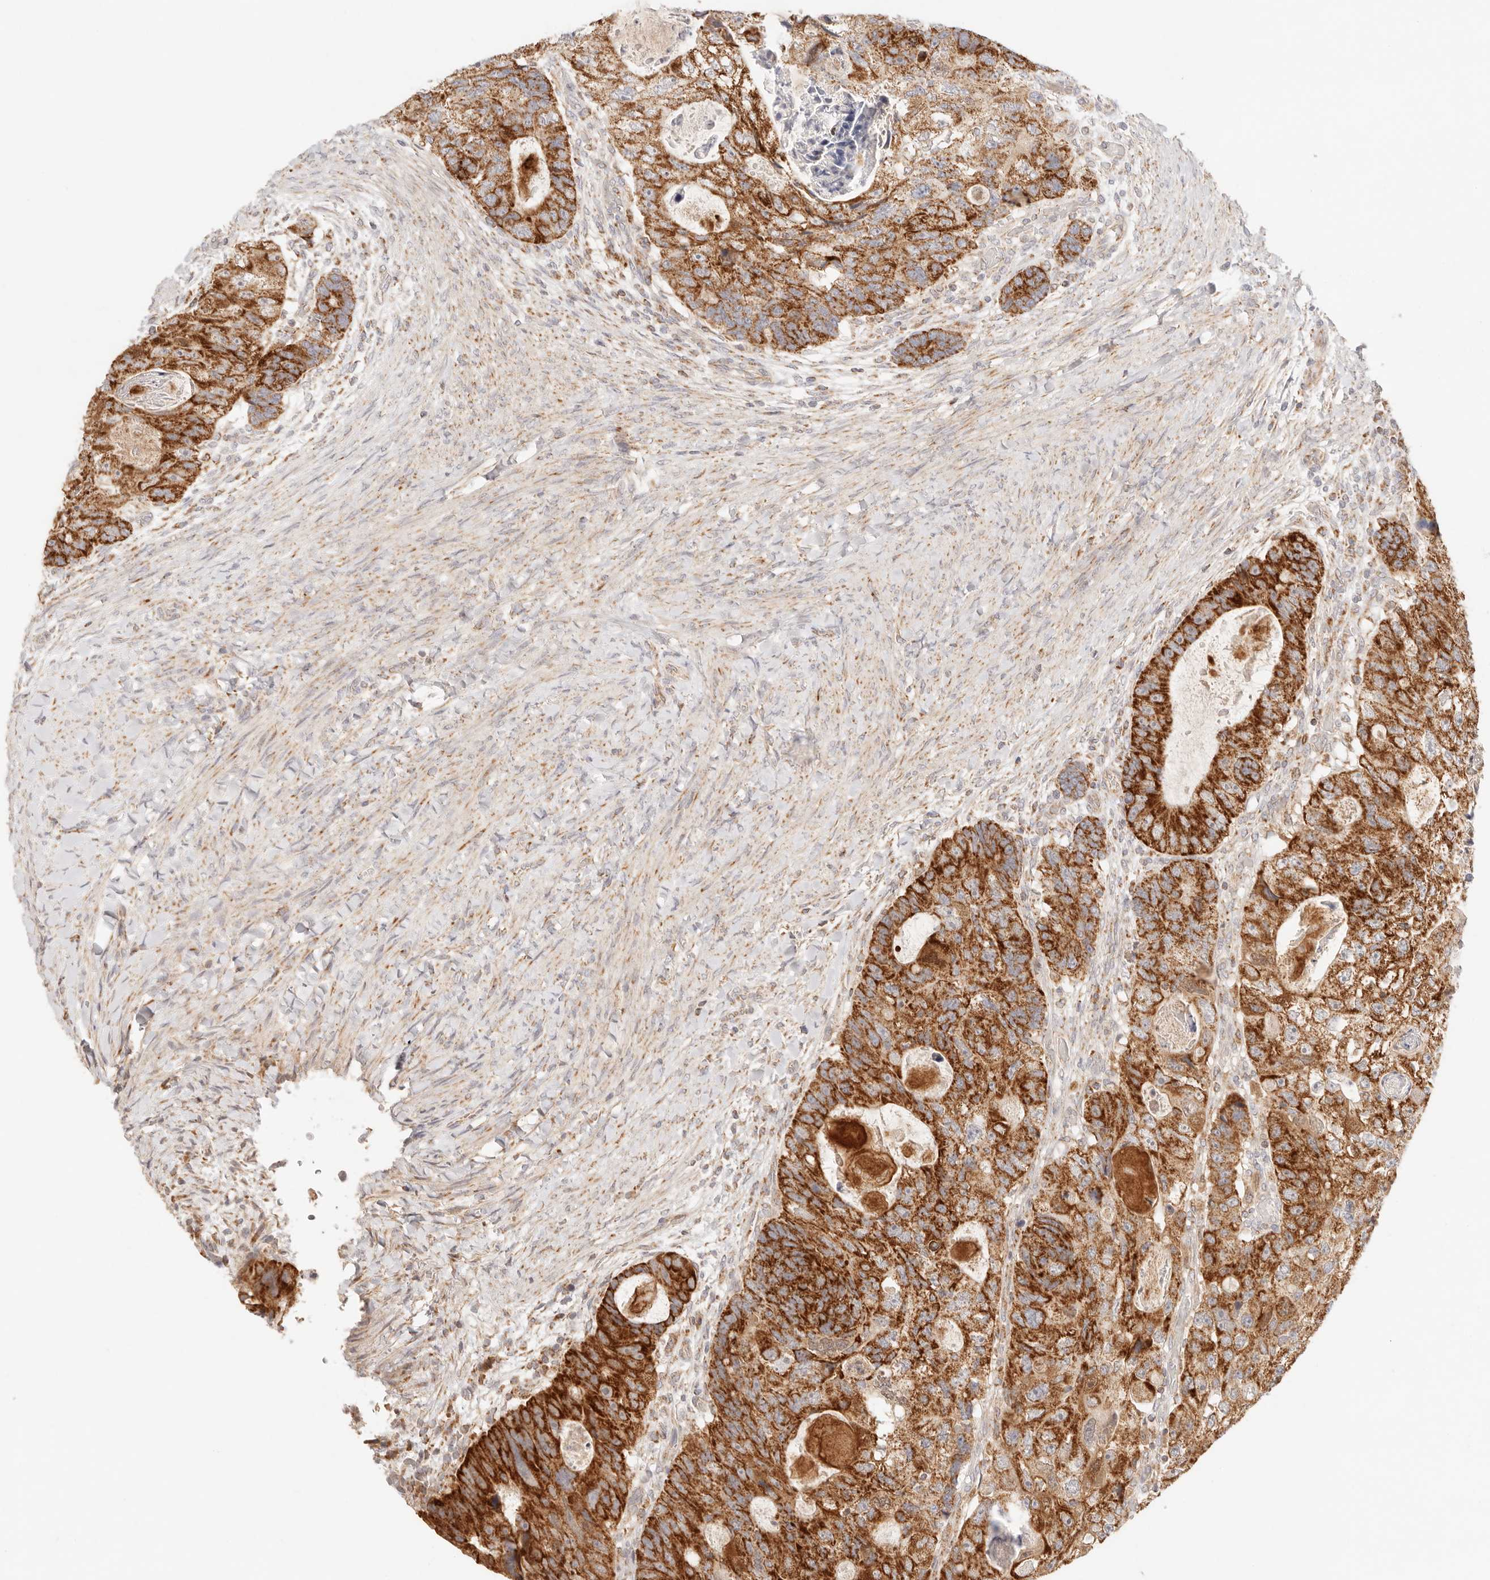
{"staining": {"intensity": "strong", "quantity": ">75%", "location": "cytoplasmic/membranous"}, "tissue": "colorectal cancer", "cell_type": "Tumor cells", "image_type": "cancer", "snomed": [{"axis": "morphology", "description": "Adenocarcinoma, NOS"}, {"axis": "topography", "description": "Rectum"}], "caption": "Tumor cells demonstrate high levels of strong cytoplasmic/membranous expression in about >75% of cells in colorectal adenocarcinoma. The staining was performed using DAB (3,3'-diaminobenzidine), with brown indicating positive protein expression. Nuclei are stained blue with hematoxylin.", "gene": "COA6", "patient": {"sex": "male", "age": 59}}